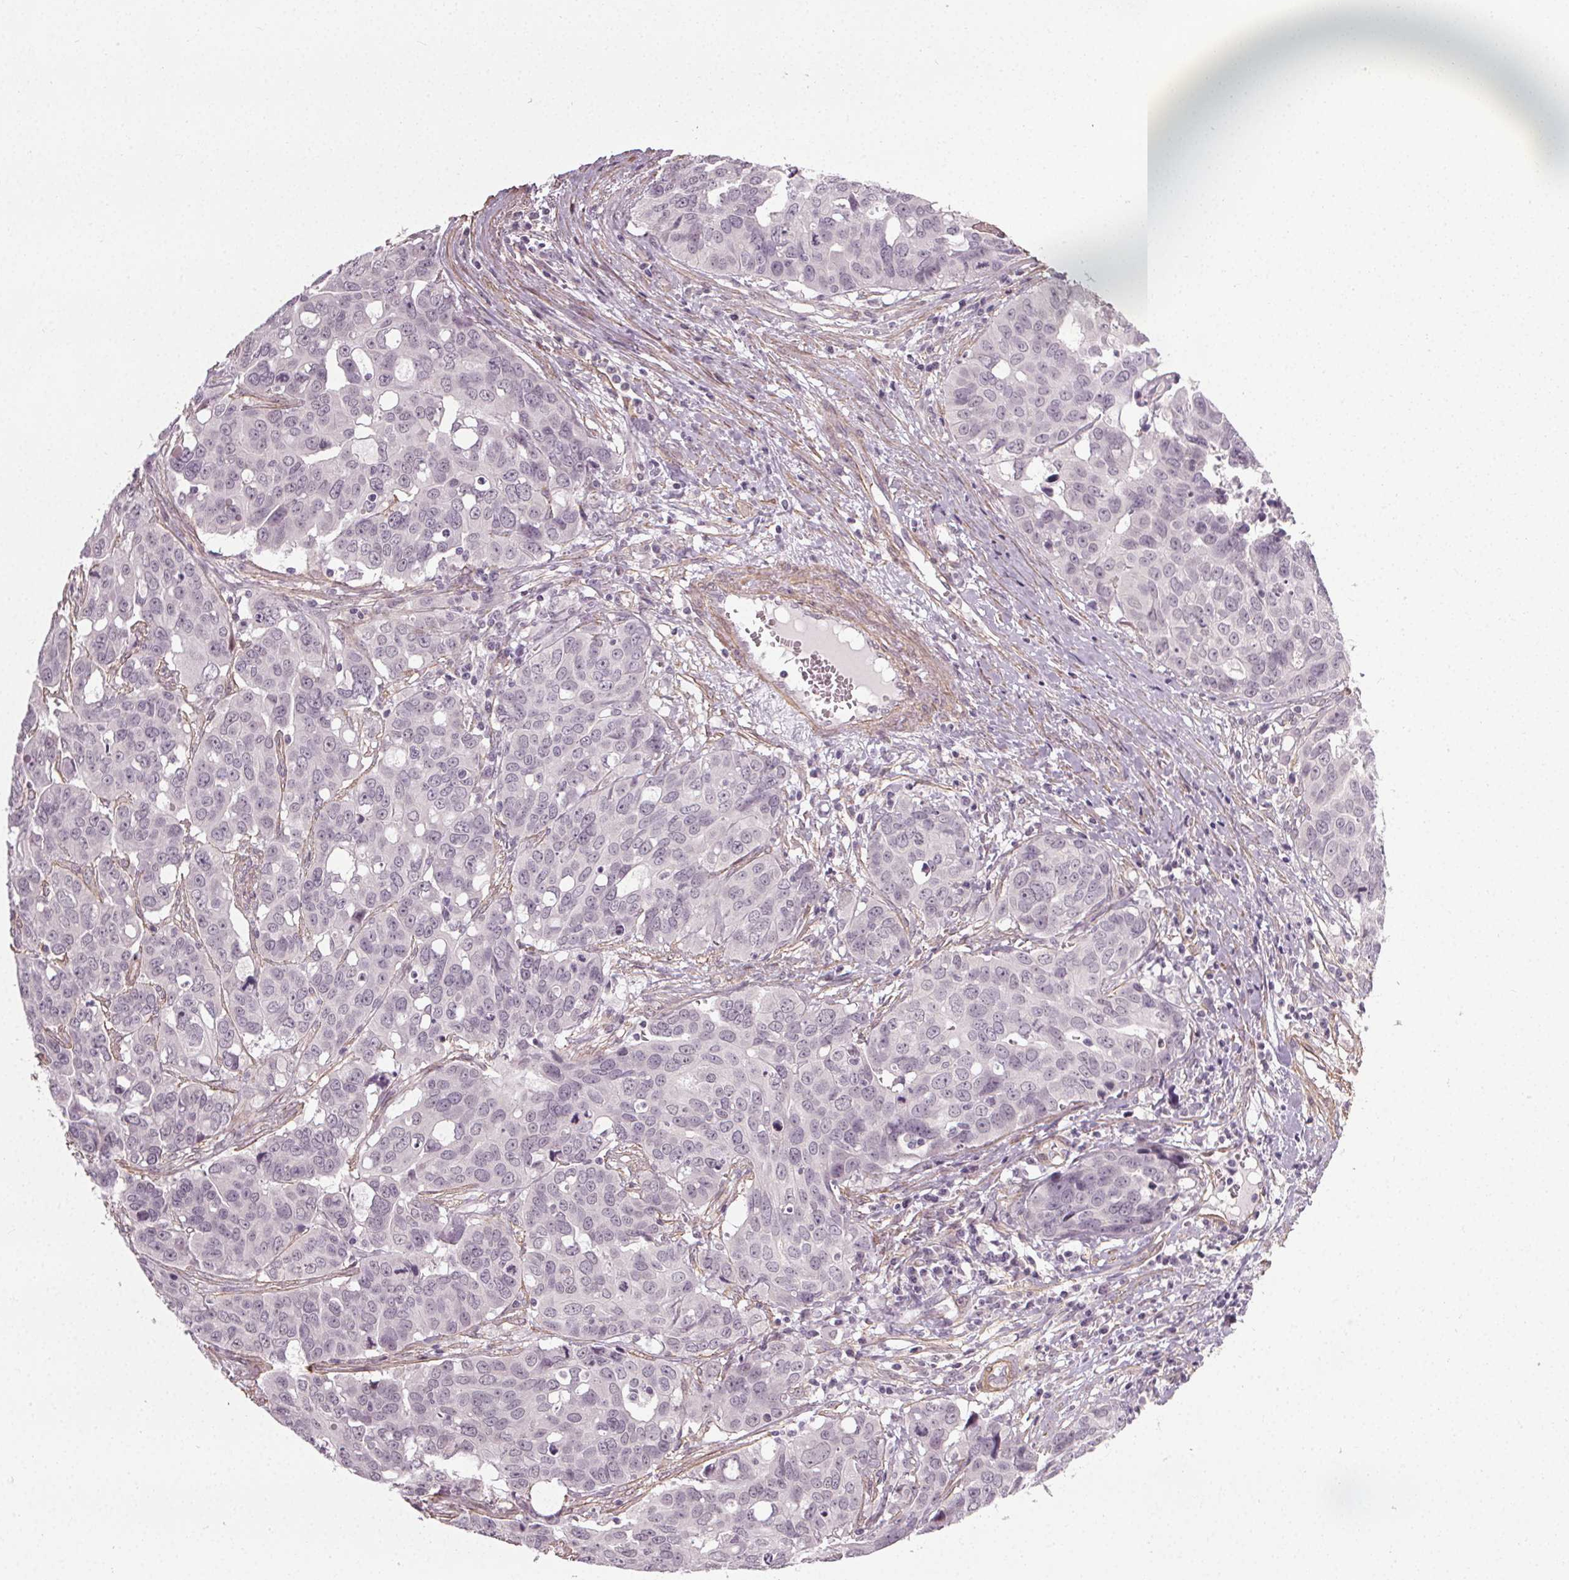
{"staining": {"intensity": "negative", "quantity": "none", "location": "none"}, "tissue": "ovarian cancer", "cell_type": "Tumor cells", "image_type": "cancer", "snomed": [{"axis": "morphology", "description": "Carcinoma, endometroid"}, {"axis": "topography", "description": "Ovary"}], "caption": "Immunohistochemistry (IHC) image of neoplastic tissue: ovarian cancer (endometroid carcinoma) stained with DAB demonstrates no significant protein staining in tumor cells.", "gene": "PKP1", "patient": {"sex": "female", "age": 78}}